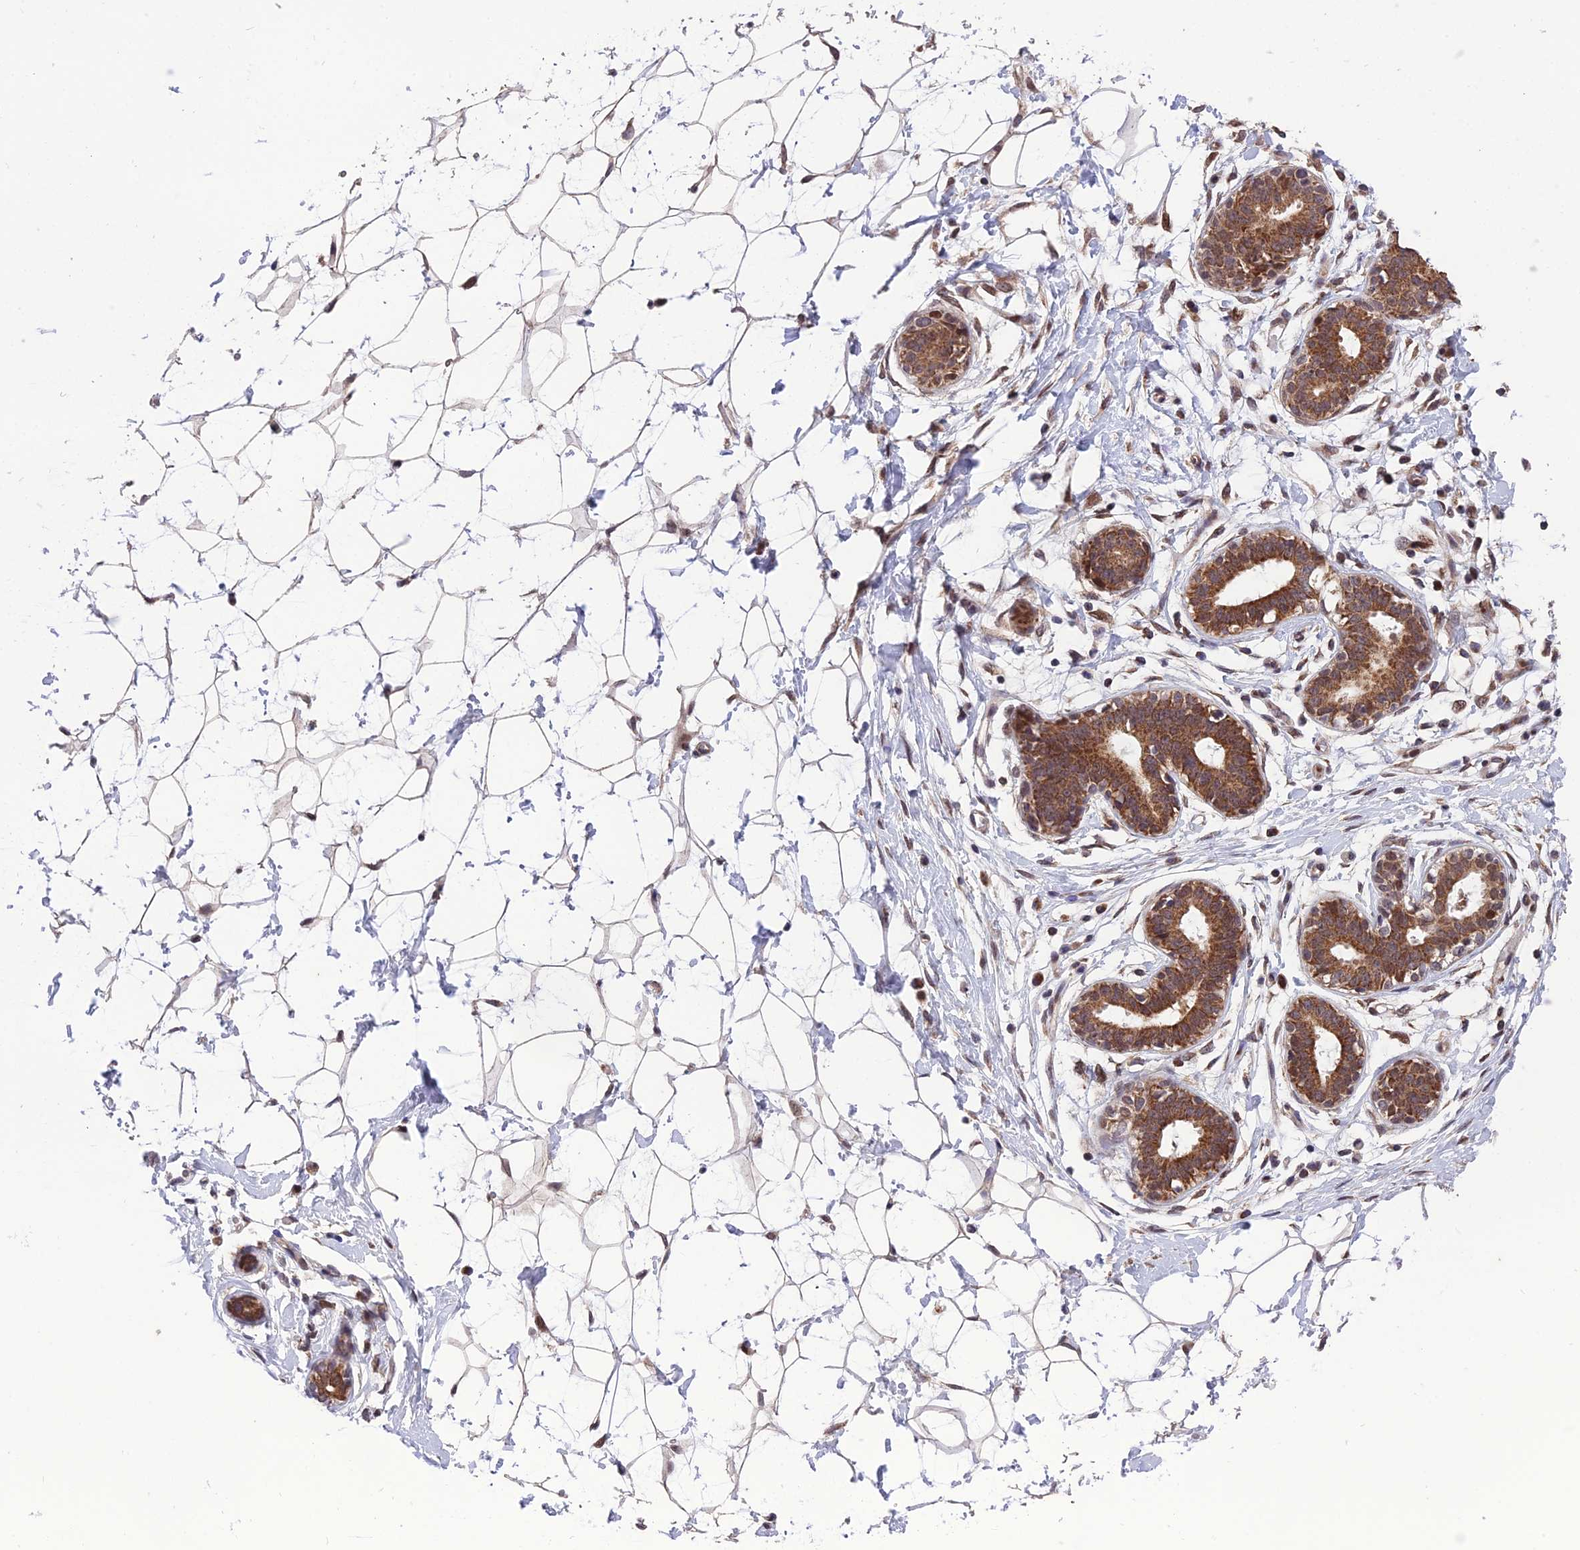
{"staining": {"intensity": "weak", "quantity": ">75%", "location": "cytoplasmic/membranous,nuclear"}, "tissue": "breast", "cell_type": "Adipocytes", "image_type": "normal", "snomed": [{"axis": "morphology", "description": "Normal tissue, NOS"}, {"axis": "morphology", "description": "Adenoma, NOS"}, {"axis": "topography", "description": "Breast"}], "caption": "DAB (3,3'-diaminobenzidine) immunohistochemical staining of normal breast exhibits weak cytoplasmic/membranous,nuclear protein positivity in about >75% of adipocytes.", "gene": "CYP2R1", "patient": {"sex": "female", "age": 23}}